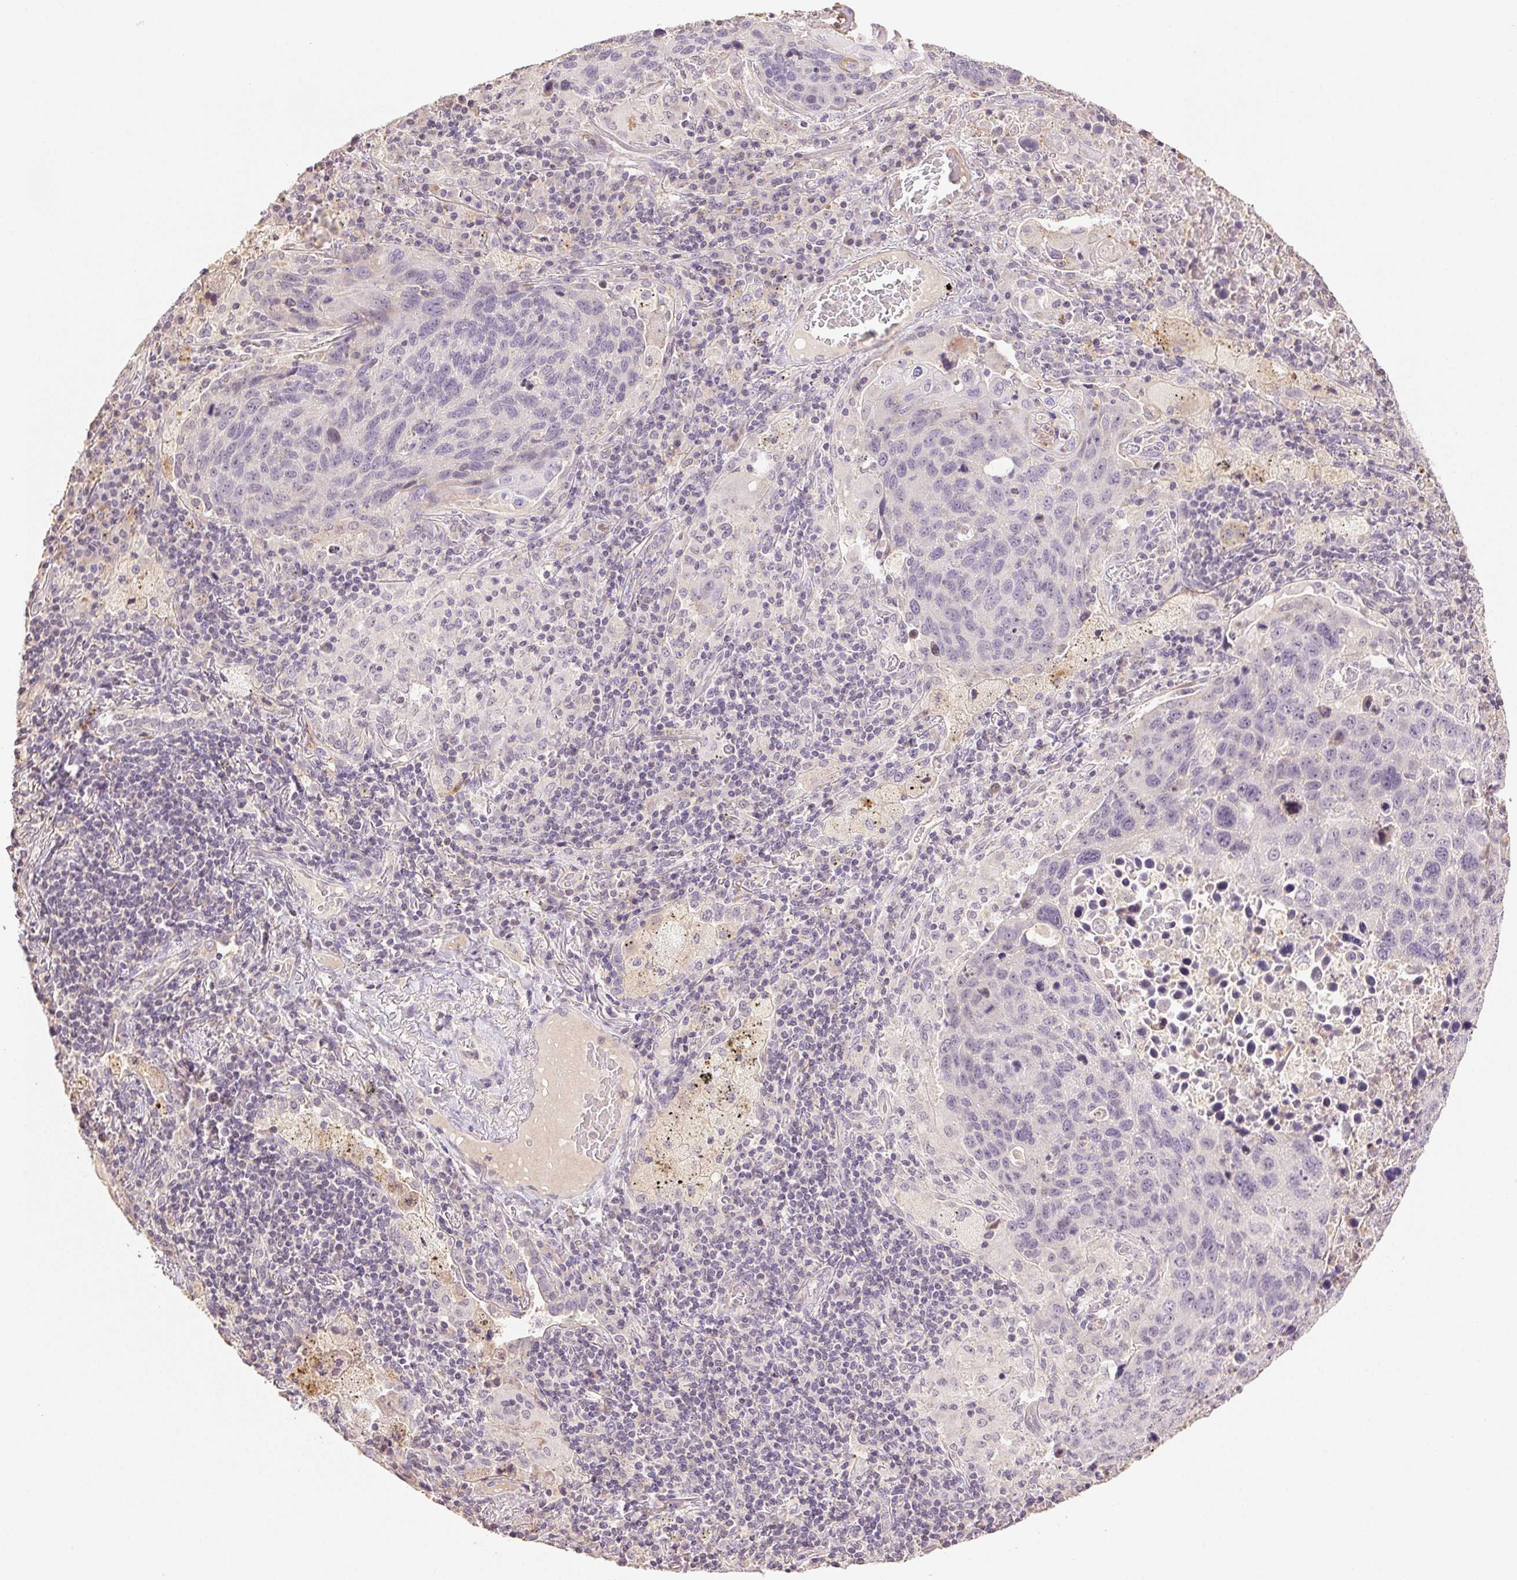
{"staining": {"intensity": "weak", "quantity": "<25%", "location": "cytoplasmic/membranous"}, "tissue": "lung cancer", "cell_type": "Tumor cells", "image_type": "cancer", "snomed": [{"axis": "morphology", "description": "Squamous cell carcinoma, NOS"}, {"axis": "topography", "description": "Lung"}], "caption": "Immunohistochemical staining of human squamous cell carcinoma (lung) exhibits no significant positivity in tumor cells.", "gene": "TMEM253", "patient": {"sex": "male", "age": 68}}